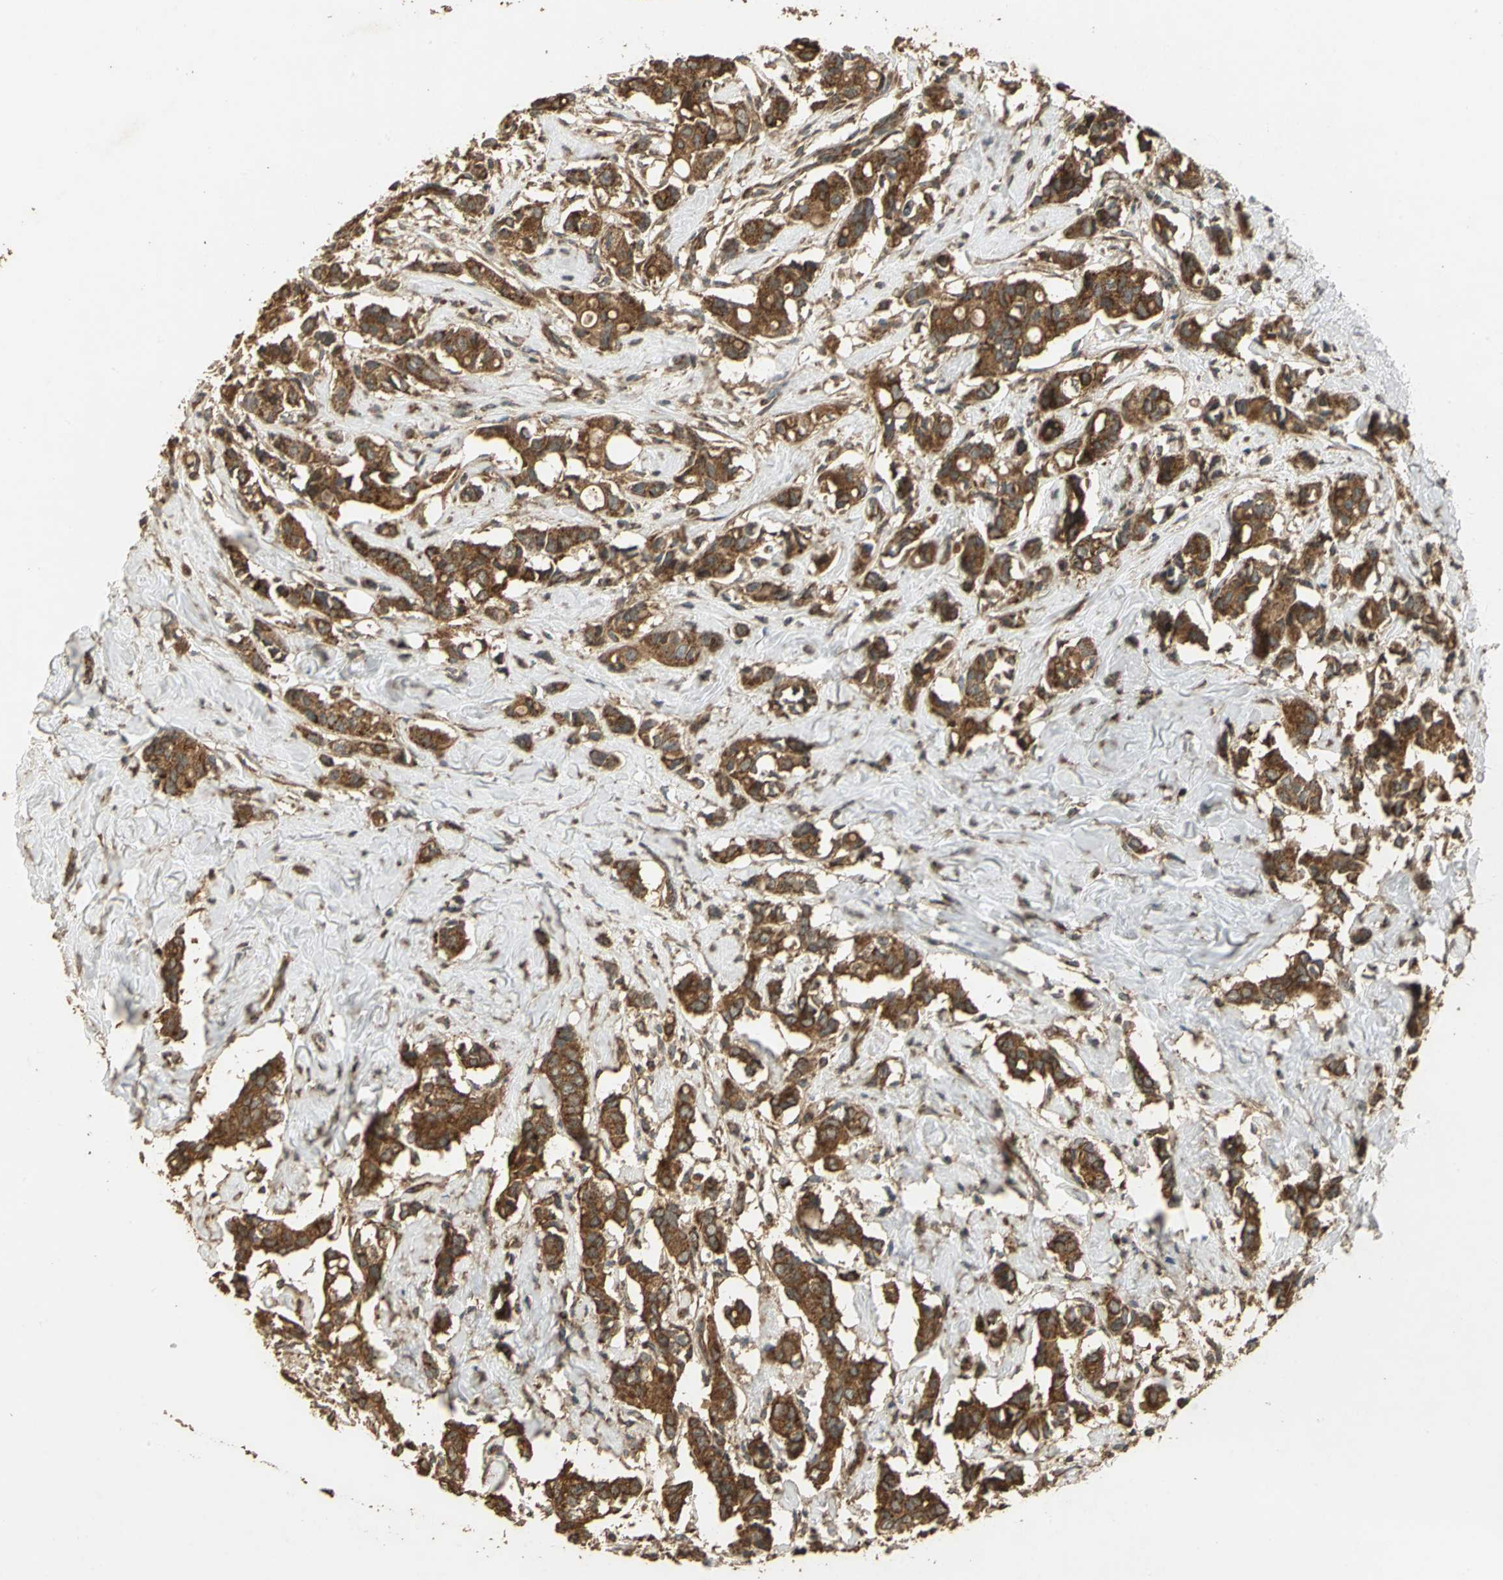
{"staining": {"intensity": "strong", "quantity": ">75%", "location": "cytoplasmic/membranous"}, "tissue": "breast cancer", "cell_type": "Tumor cells", "image_type": "cancer", "snomed": [{"axis": "morphology", "description": "Duct carcinoma"}, {"axis": "topography", "description": "Breast"}], "caption": "Breast cancer stained with IHC shows strong cytoplasmic/membranous staining in about >75% of tumor cells.", "gene": "KANK1", "patient": {"sex": "female", "age": 84}}